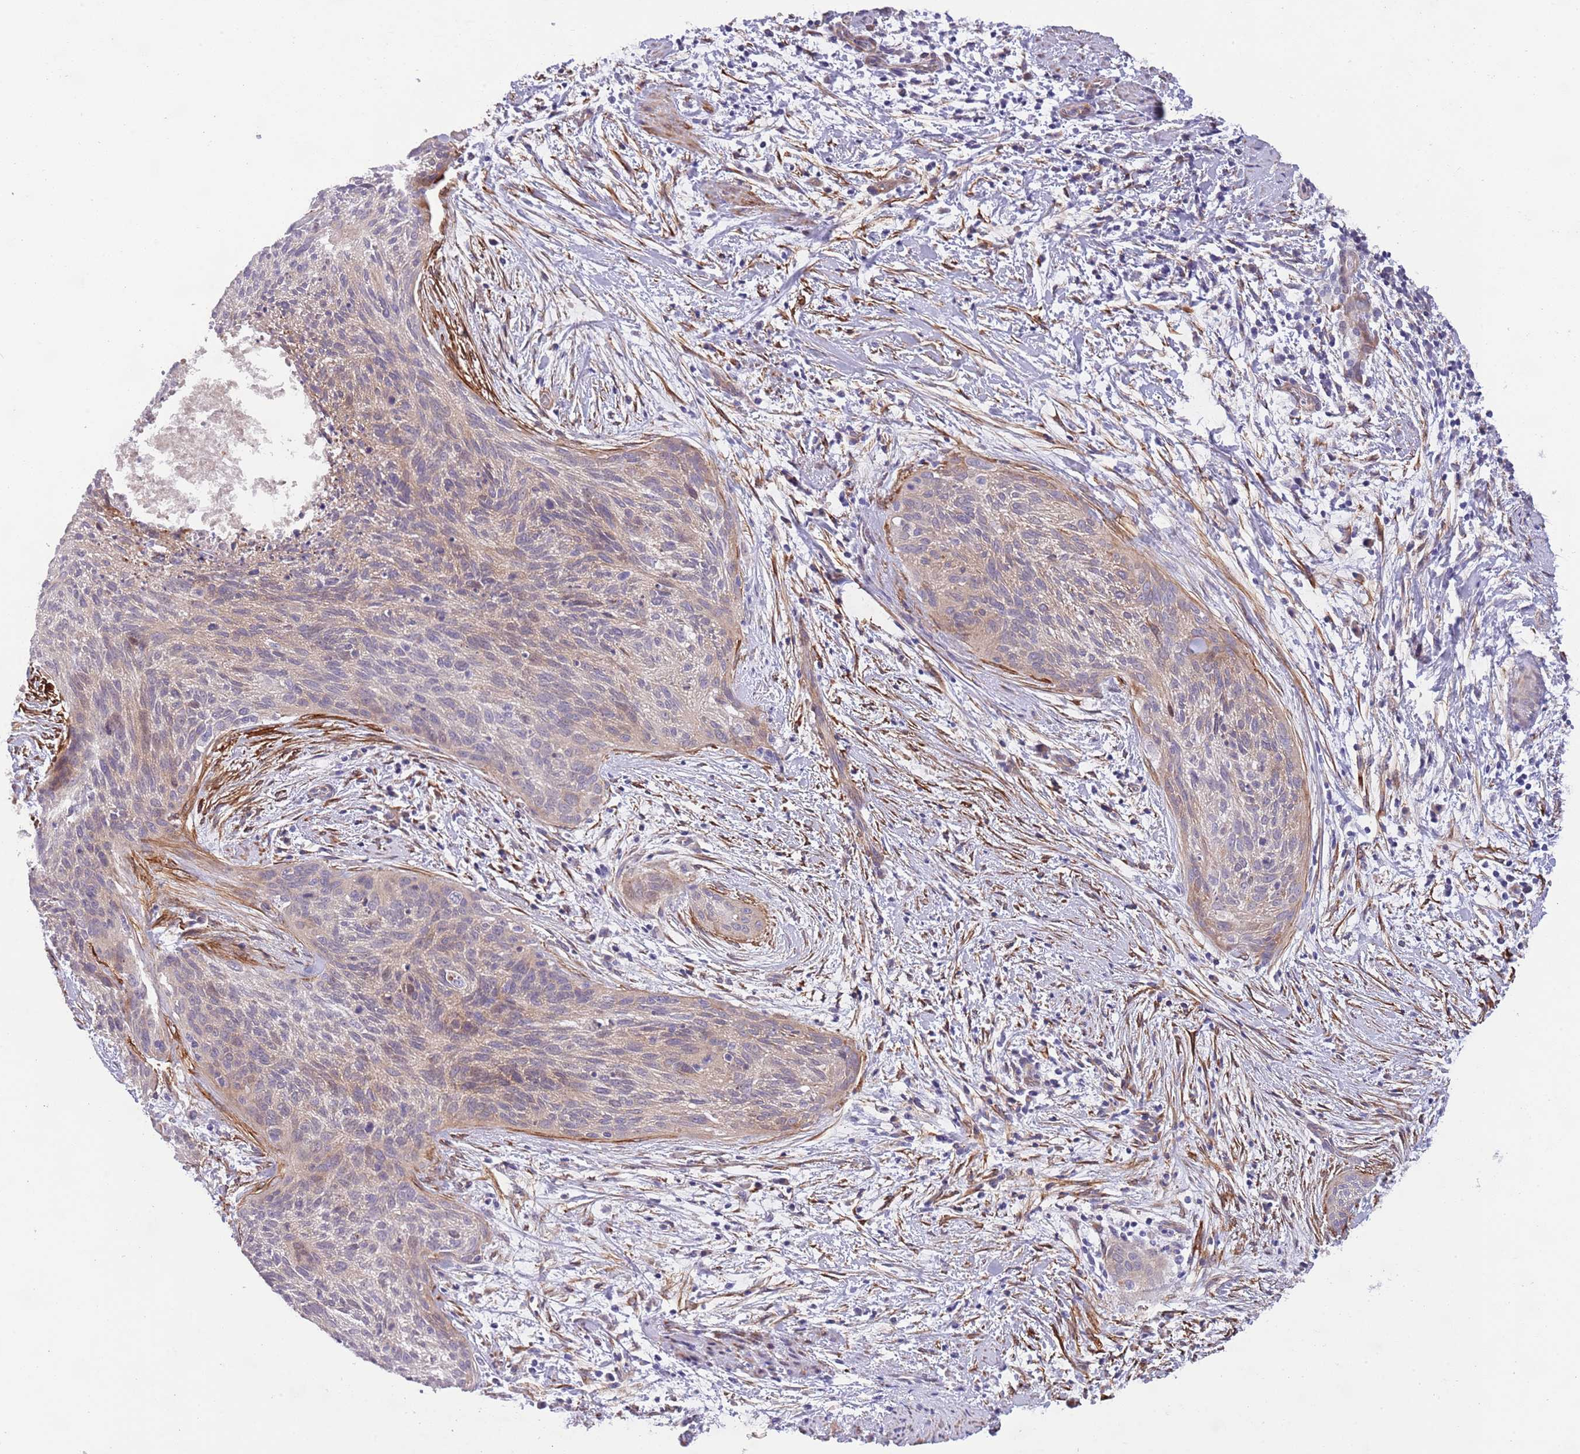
{"staining": {"intensity": "negative", "quantity": "none", "location": "none"}, "tissue": "cervical cancer", "cell_type": "Tumor cells", "image_type": "cancer", "snomed": [{"axis": "morphology", "description": "Squamous cell carcinoma, NOS"}, {"axis": "topography", "description": "Cervix"}], "caption": "Tumor cells show no significant protein staining in squamous cell carcinoma (cervical). (Brightfield microscopy of DAB (3,3'-diaminobenzidine) IHC at high magnification).", "gene": "ZNF658", "patient": {"sex": "female", "age": 55}}